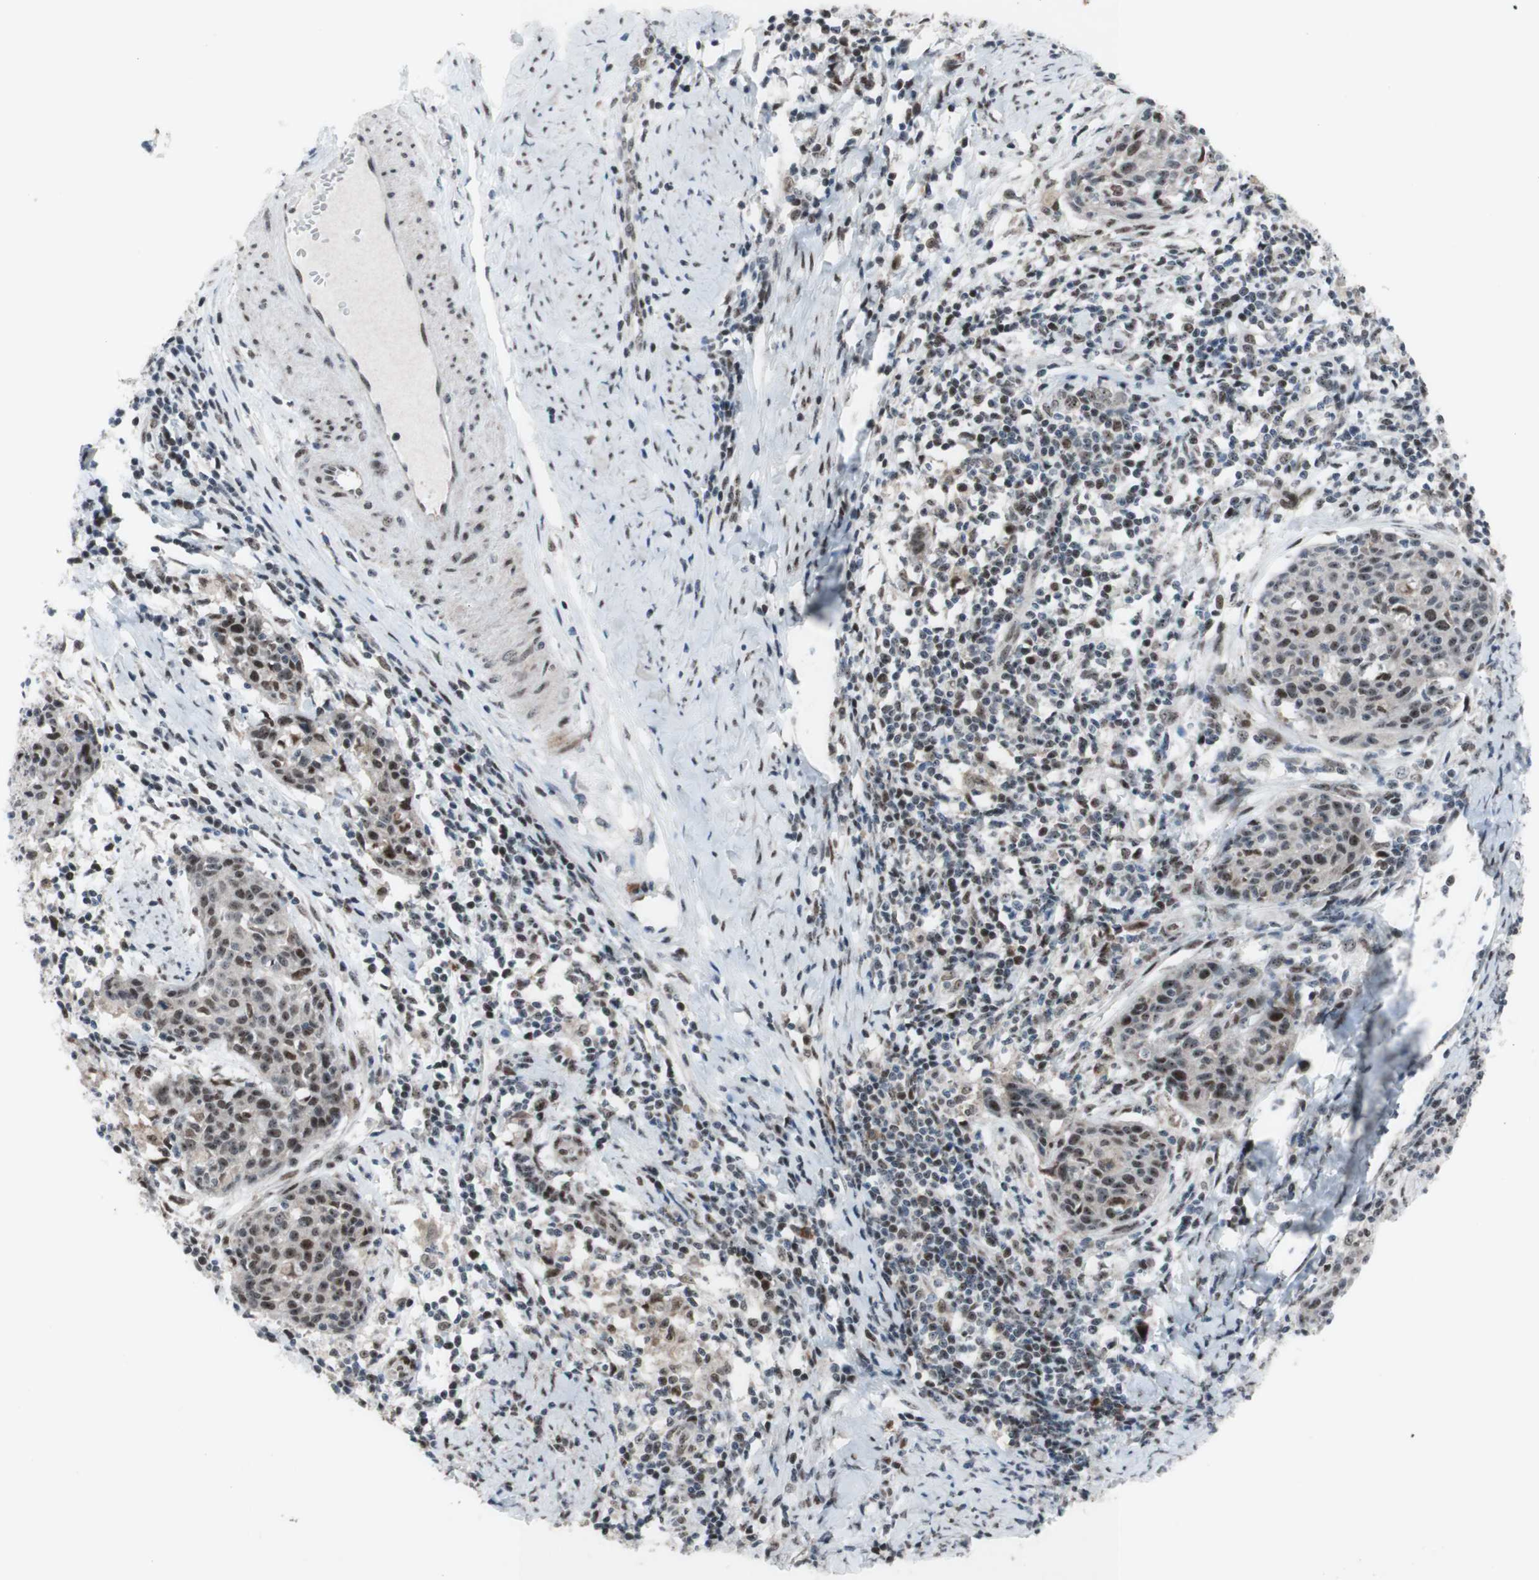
{"staining": {"intensity": "weak", "quantity": ">75%", "location": "nuclear"}, "tissue": "cervical cancer", "cell_type": "Tumor cells", "image_type": "cancer", "snomed": [{"axis": "morphology", "description": "Squamous cell carcinoma, NOS"}, {"axis": "topography", "description": "Cervix"}], "caption": "This is a micrograph of IHC staining of squamous cell carcinoma (cervical), which shows weak expression in the nuclear of tumor cells.", "gene": "POLR1A", "patient": {"sex": "female", "age": 38}}